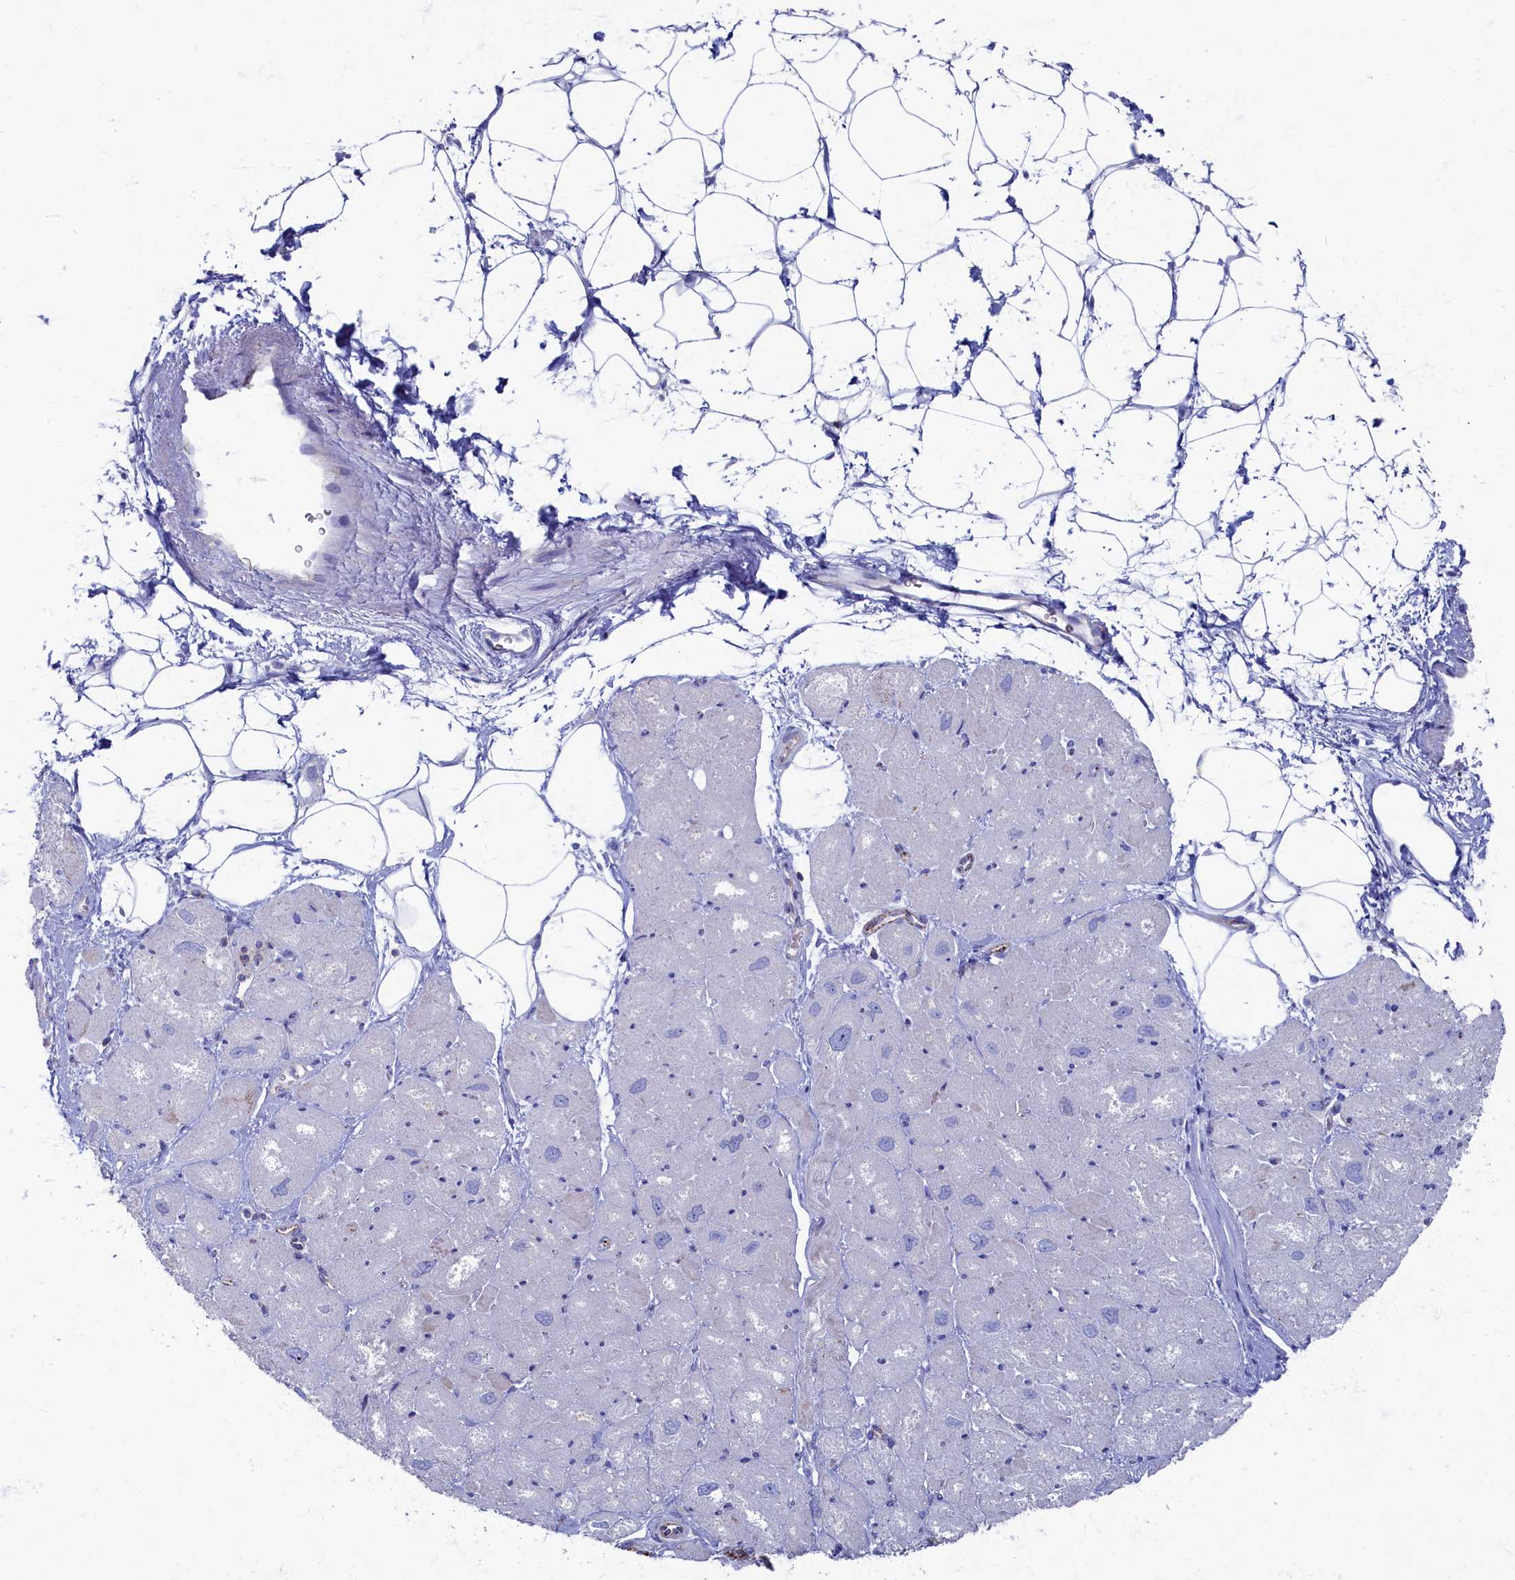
{"staining": {"intensity": "negative", "quantity": "none", "location": "none"}, "tissue": "heart muscle", "cell_type": "Cardiomyocytes", "image_type": "normal", "snomed": [{"axis": "morphology", "description": "Normal tissue, NOS"}, {"axis": "topography", "description": "Heart"}], "caption": "This is an immunohistochemistry (IHC) histopathology image of benign heart muscle. There is no staining in cardiomyocytes.", "gene": "OCIAD2", "patient": {"sex": "male", "age": 50}}